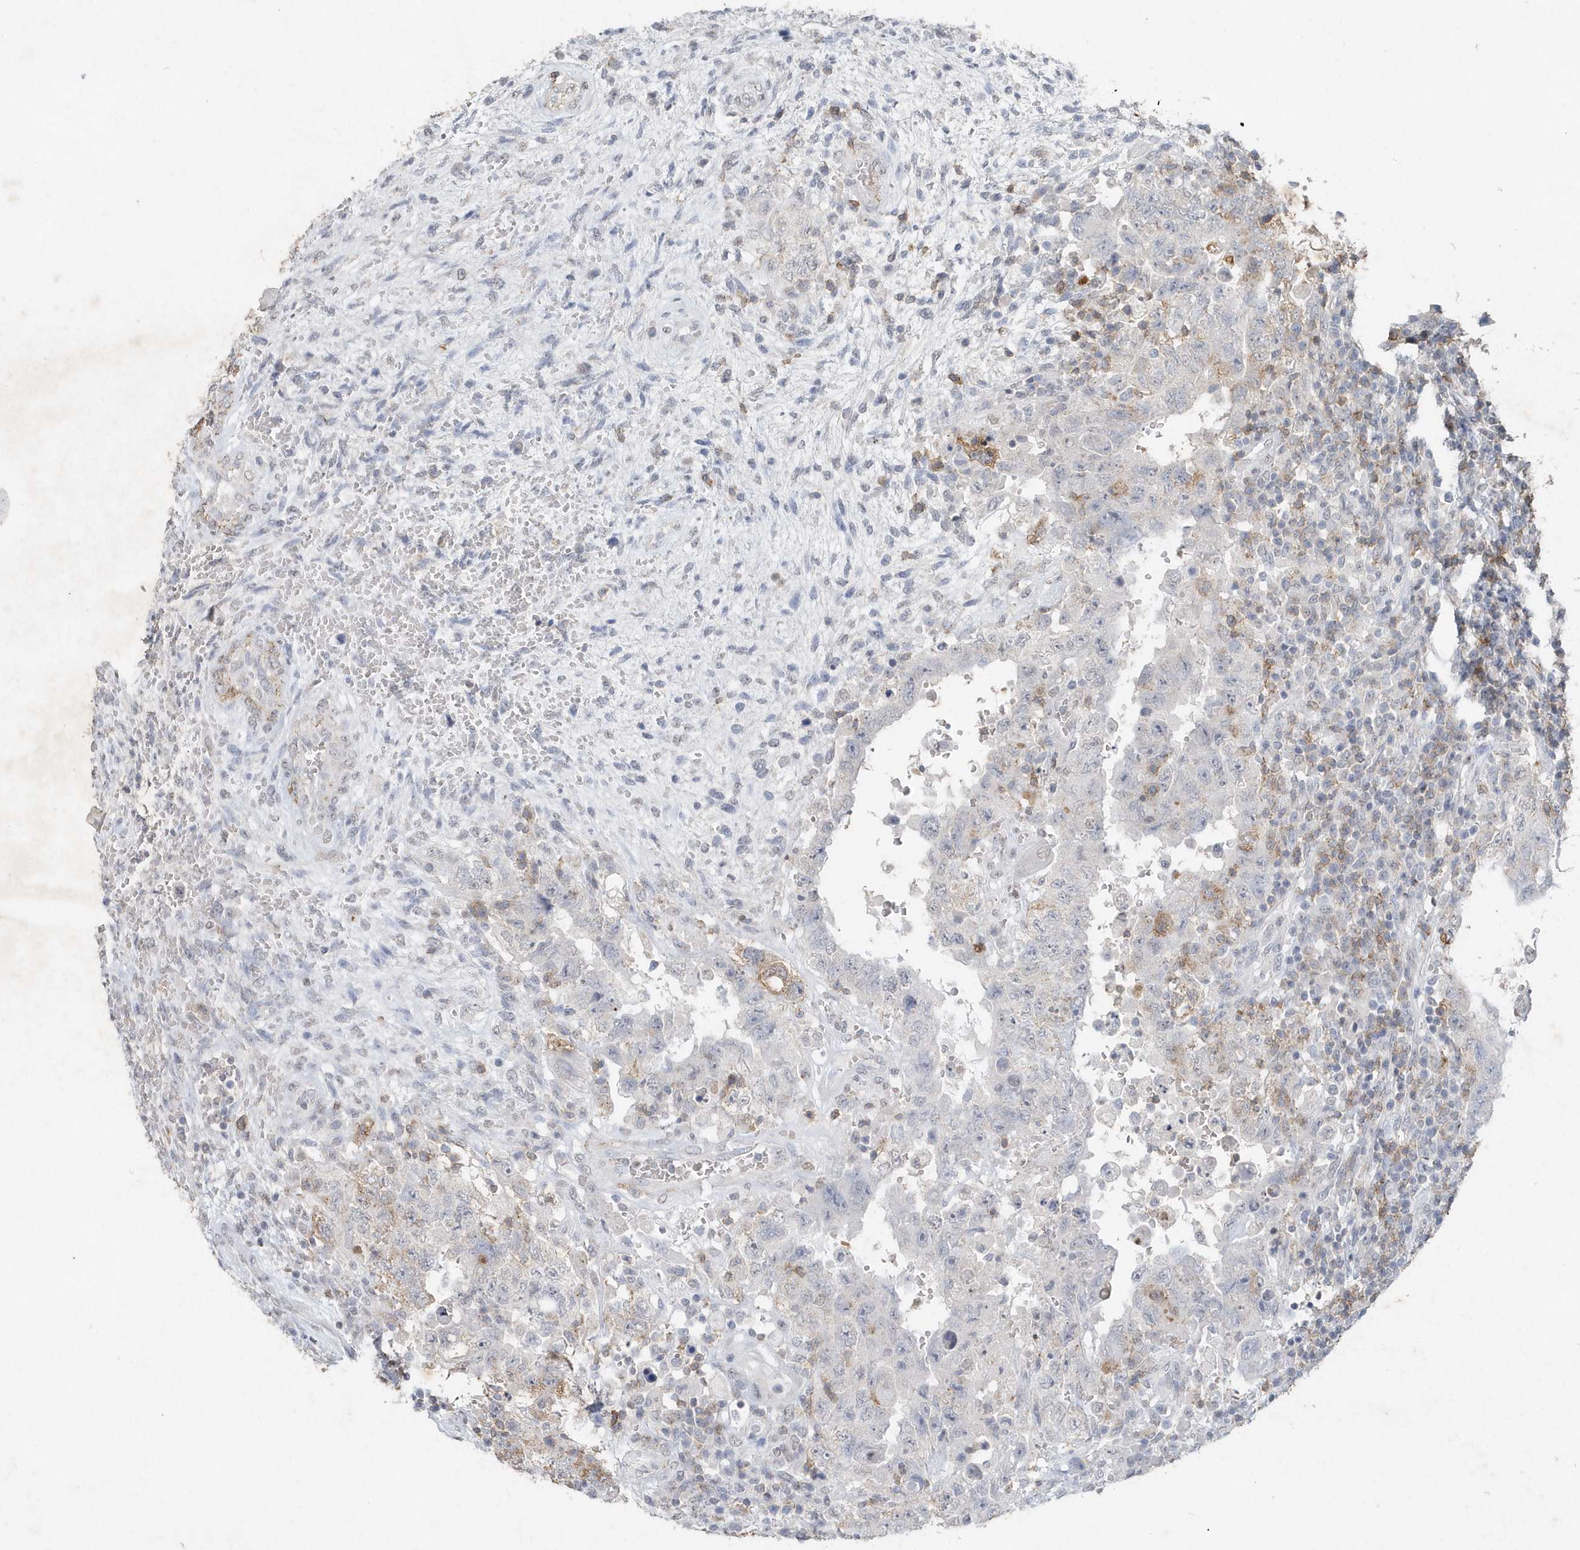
{"staining": {"intensity": "weak", "quantity": "<25%", "location": "cytoplasmic/membranous"}, "tissue": "testis cancer", "cell_type": "Tumor cells", "image_type": "cancer", "snomed": [{"axis": "morphology", "description": "Carcinoma, Embryonal, NOS"}, {"axis": "topography", "description": "Testis"}], "caption": "Tumor cells show no significant protein positivity in testis cancer (embryonal carcinoma).", "gene": "PDCD1", "patient": {"sex": "male", "age": 26}}